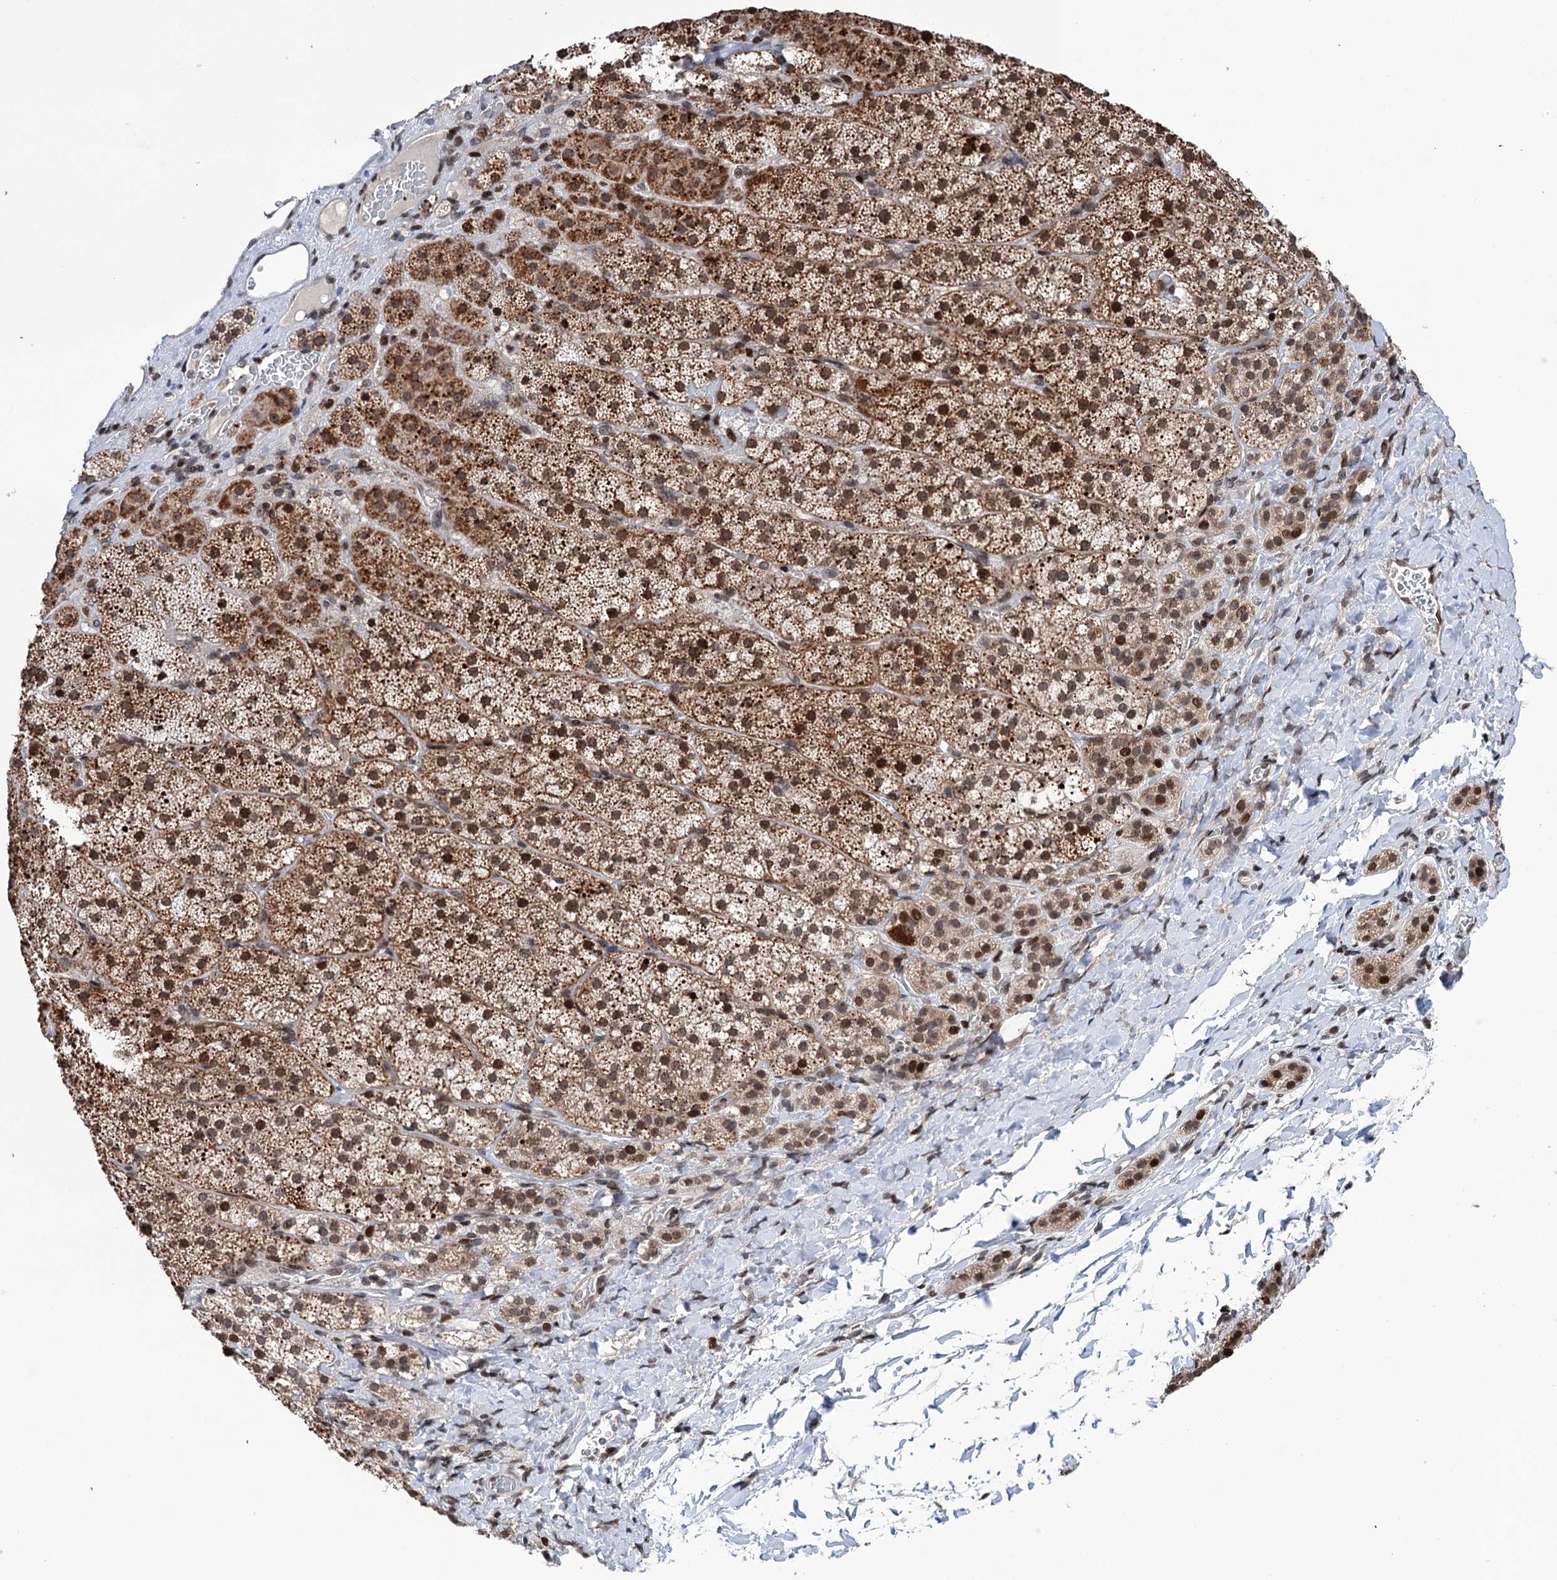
{"staining": {"intensity": "moderate", "quantity": ">75%", "location": "cytoplasmic/membranous,nuclear"}, "tissue": "adrenal gland", "cell_type": "Glandular cells", "image_type": "normal", "snomed": [{"axis": "morphology", "description": "Normal tissue, NOS"}, {"axis": "topography", "description": "Adrenal gland"}], "caption": "Immunohistochemical staining of unremarkable adrenal gland shows medium levels of moderate cytoplasmic/membranous,nuclear expression in about >75% of glandular cells.", "gene": "CCDC77", "patient": {"sex": "female", "age": 44}}